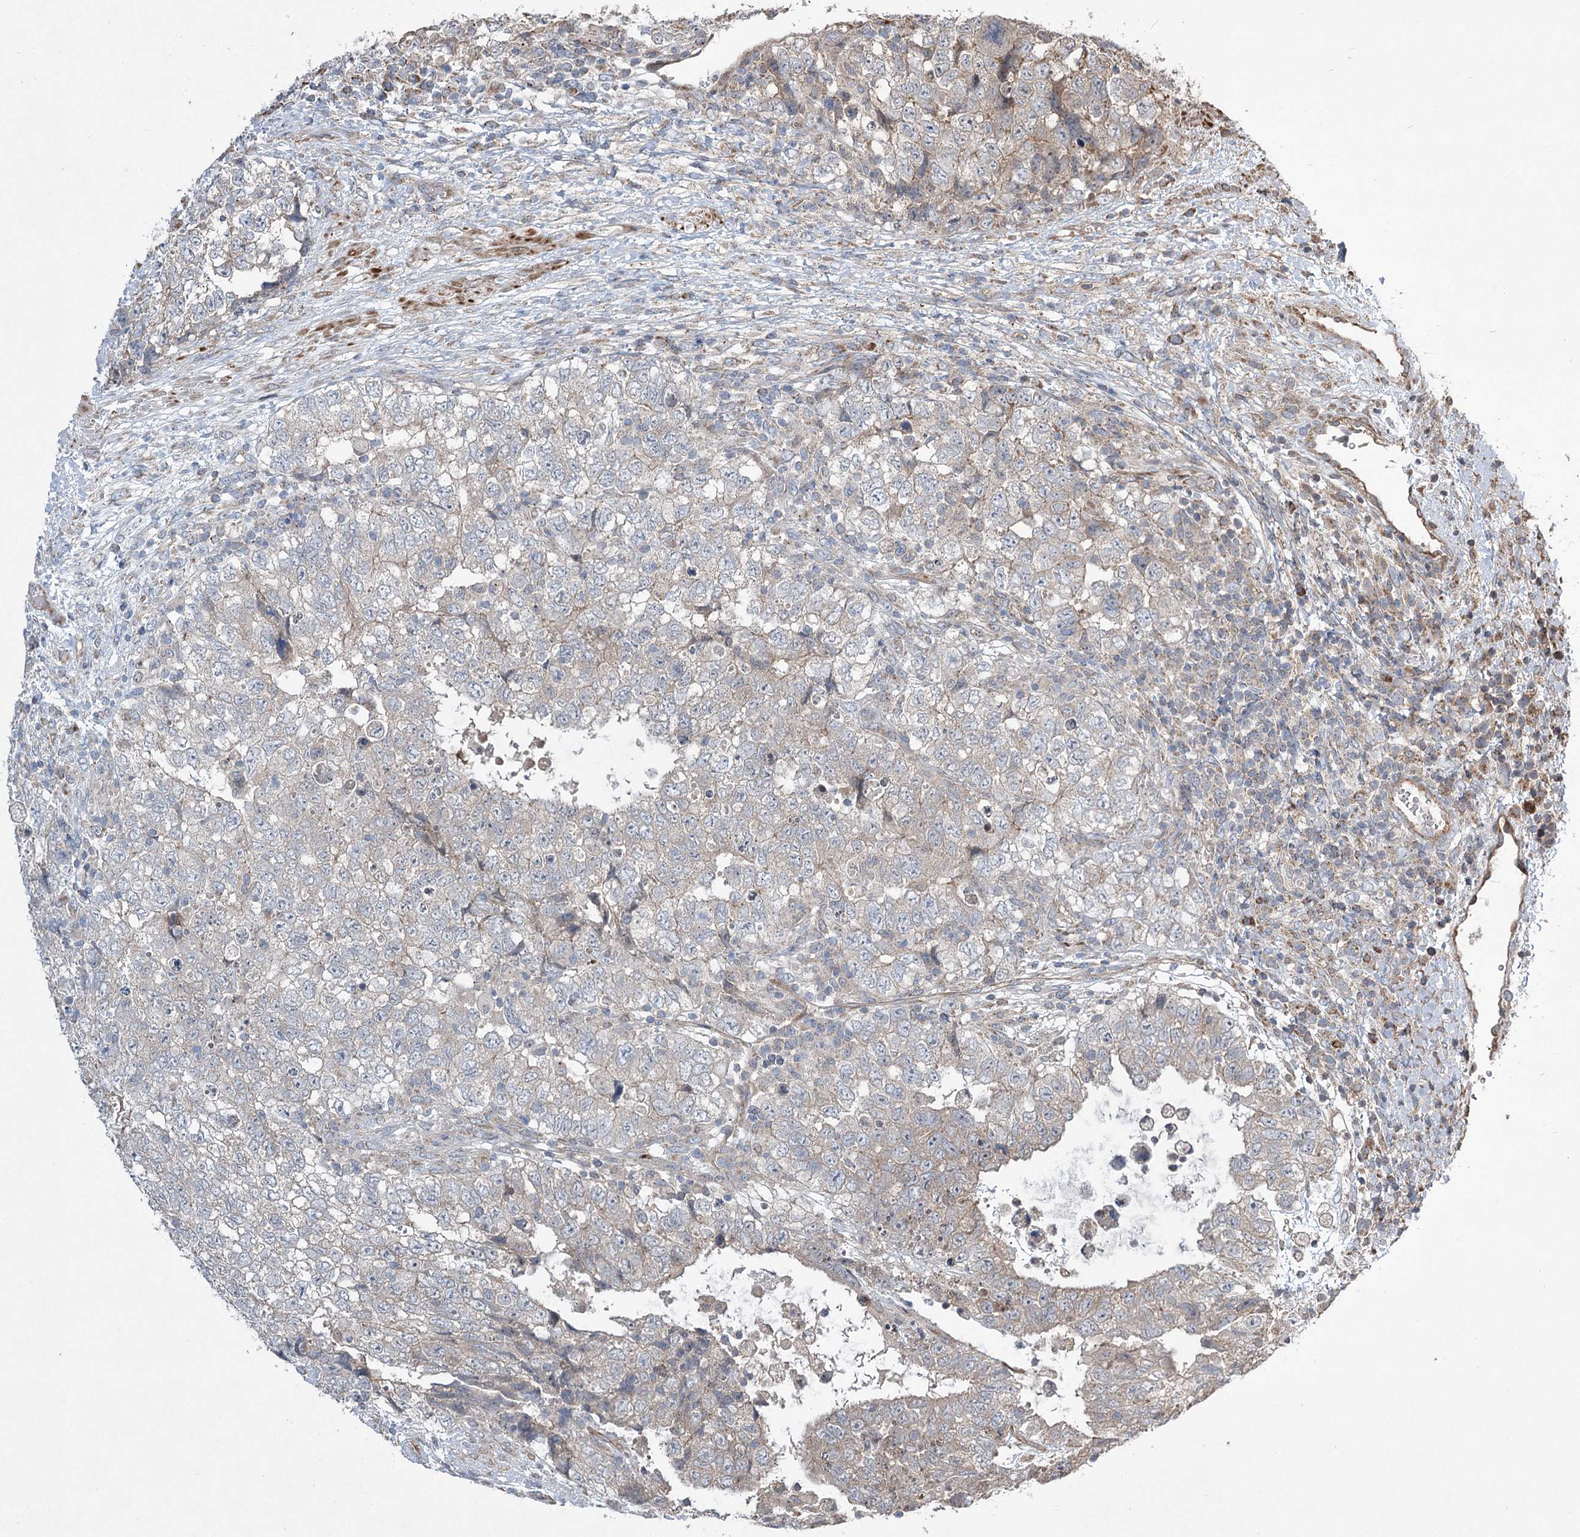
{"staining": {"intensity": "negative", "quantity": "none", "location": "none"}, "tissue": "testis cancer", "cell_type": "Tumor cells", "image_type": "cancer", "snomed": [{"axis": "morphology", "description": "Carcinoma, Embryonal, NOS"}, {"axis": "topography", "description": "Testis"}], "caption": "Immunohistochemistry micrograph of neoplastic tissue: testis cancer (embryonal carcinoma) stained with DAB exhibits no significant protein positivity in tumor cells.", "gene": "SERINC5", "patient": {"sex": "male", "age": 37}}